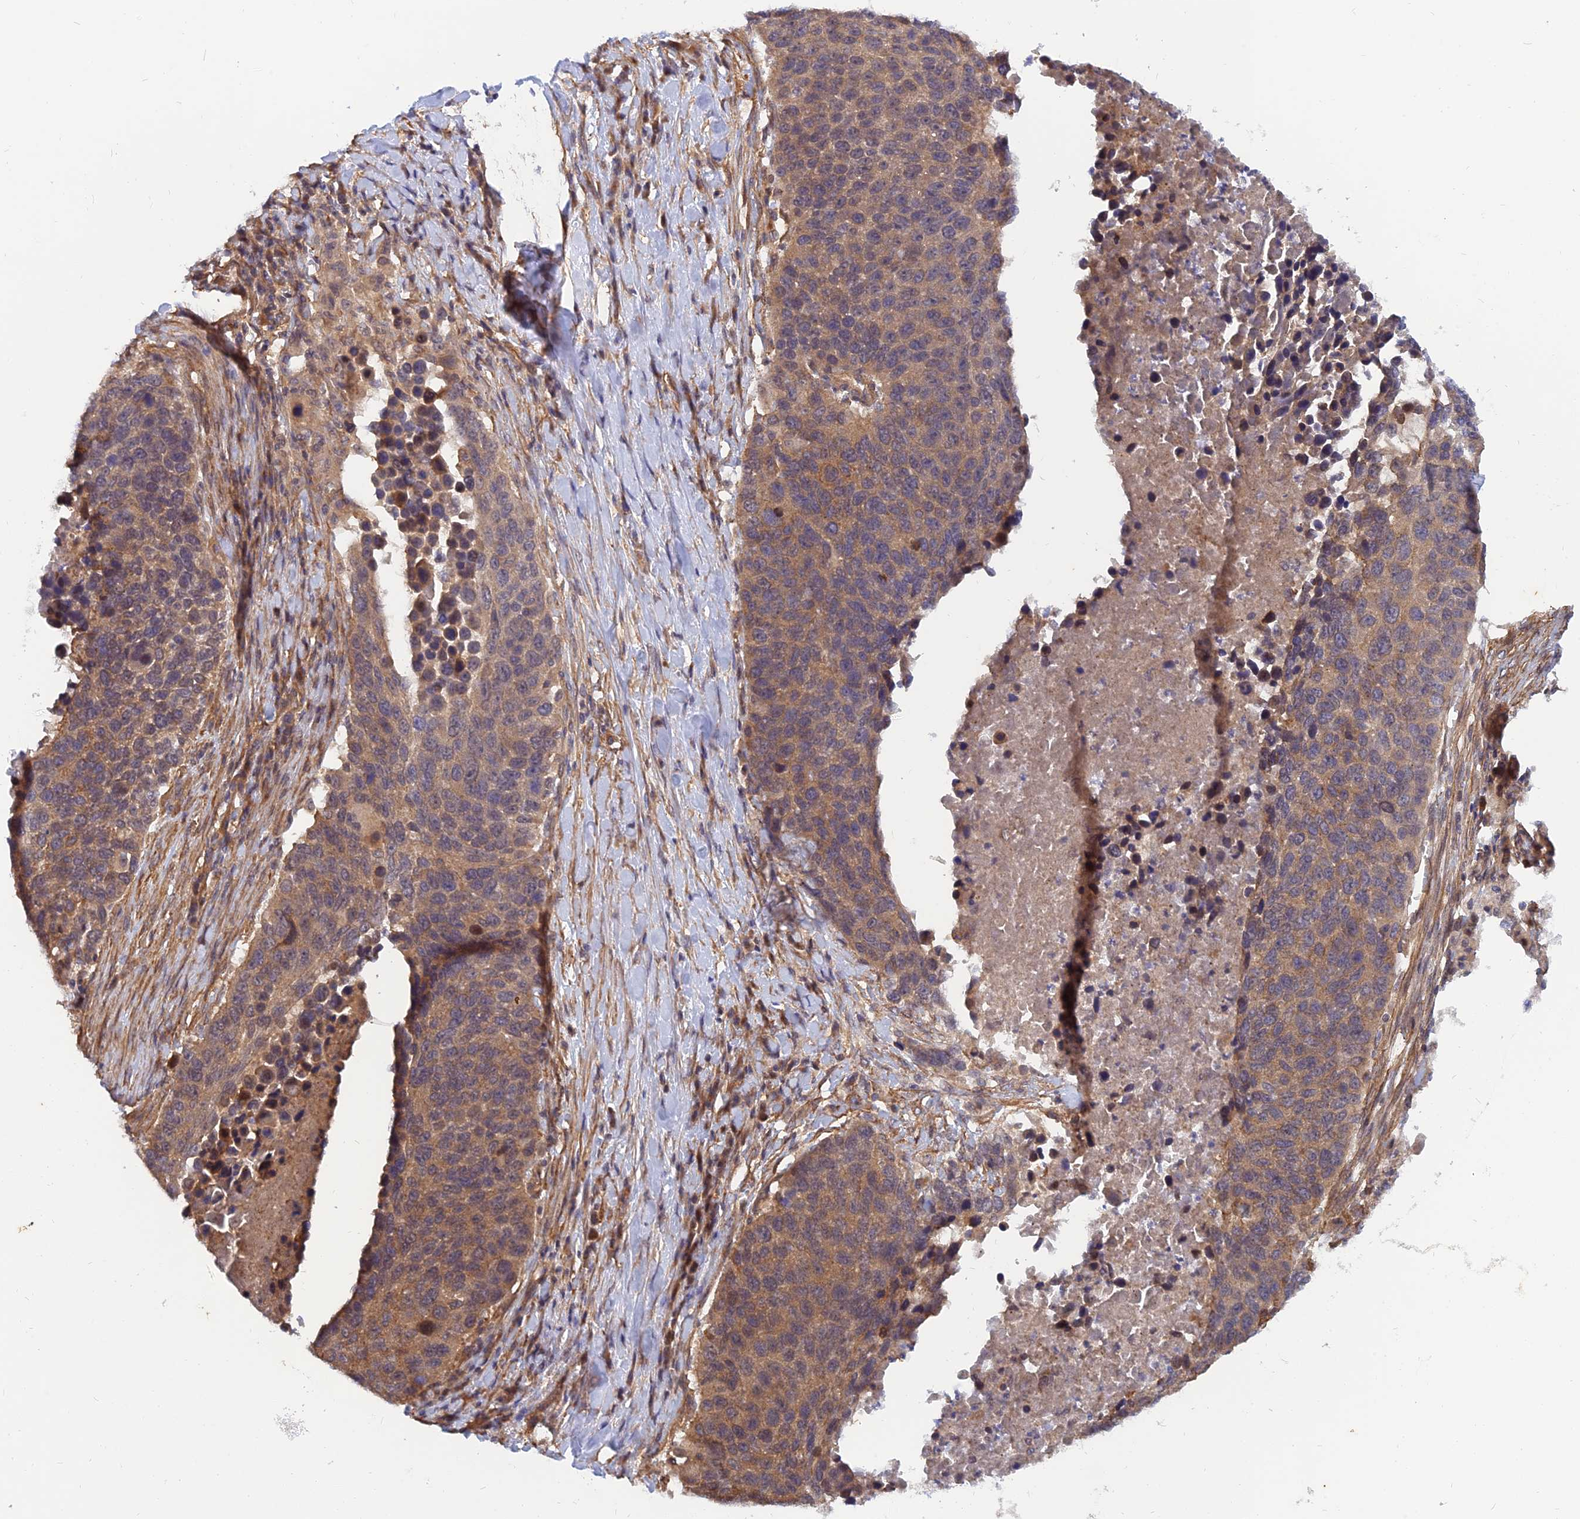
{"staining": {"intensity": "moderate", "quantity": ">75%", "location": "cytoplasmic/membranous"}, "tissue": "lung cancer", "cell_type": "Tumor cells", "image_type": "cancer", "snomed": [{"axis": "morphology", "description": "Normal tissue, NOS"}, {"axis": "morphology", "description": "Squamous cell carcinoma, NOS"}, {"axis": "topography", "description": "Lymph node"}, {"axis": "topography", "description": "Lung"}], "caption": "Protein staining of lung cancer tissue exhibits moderate cytoplasmic/membranous positivity in about >75% of tumor cells. The staining was performed using DAB (3,3'-diaminobenzidine), with brown indicating positive protein expression. Nuclei are stained blue with hematoxylin.", "gene": "WDR41", "patient": {"sex": "male", "age": 66}}